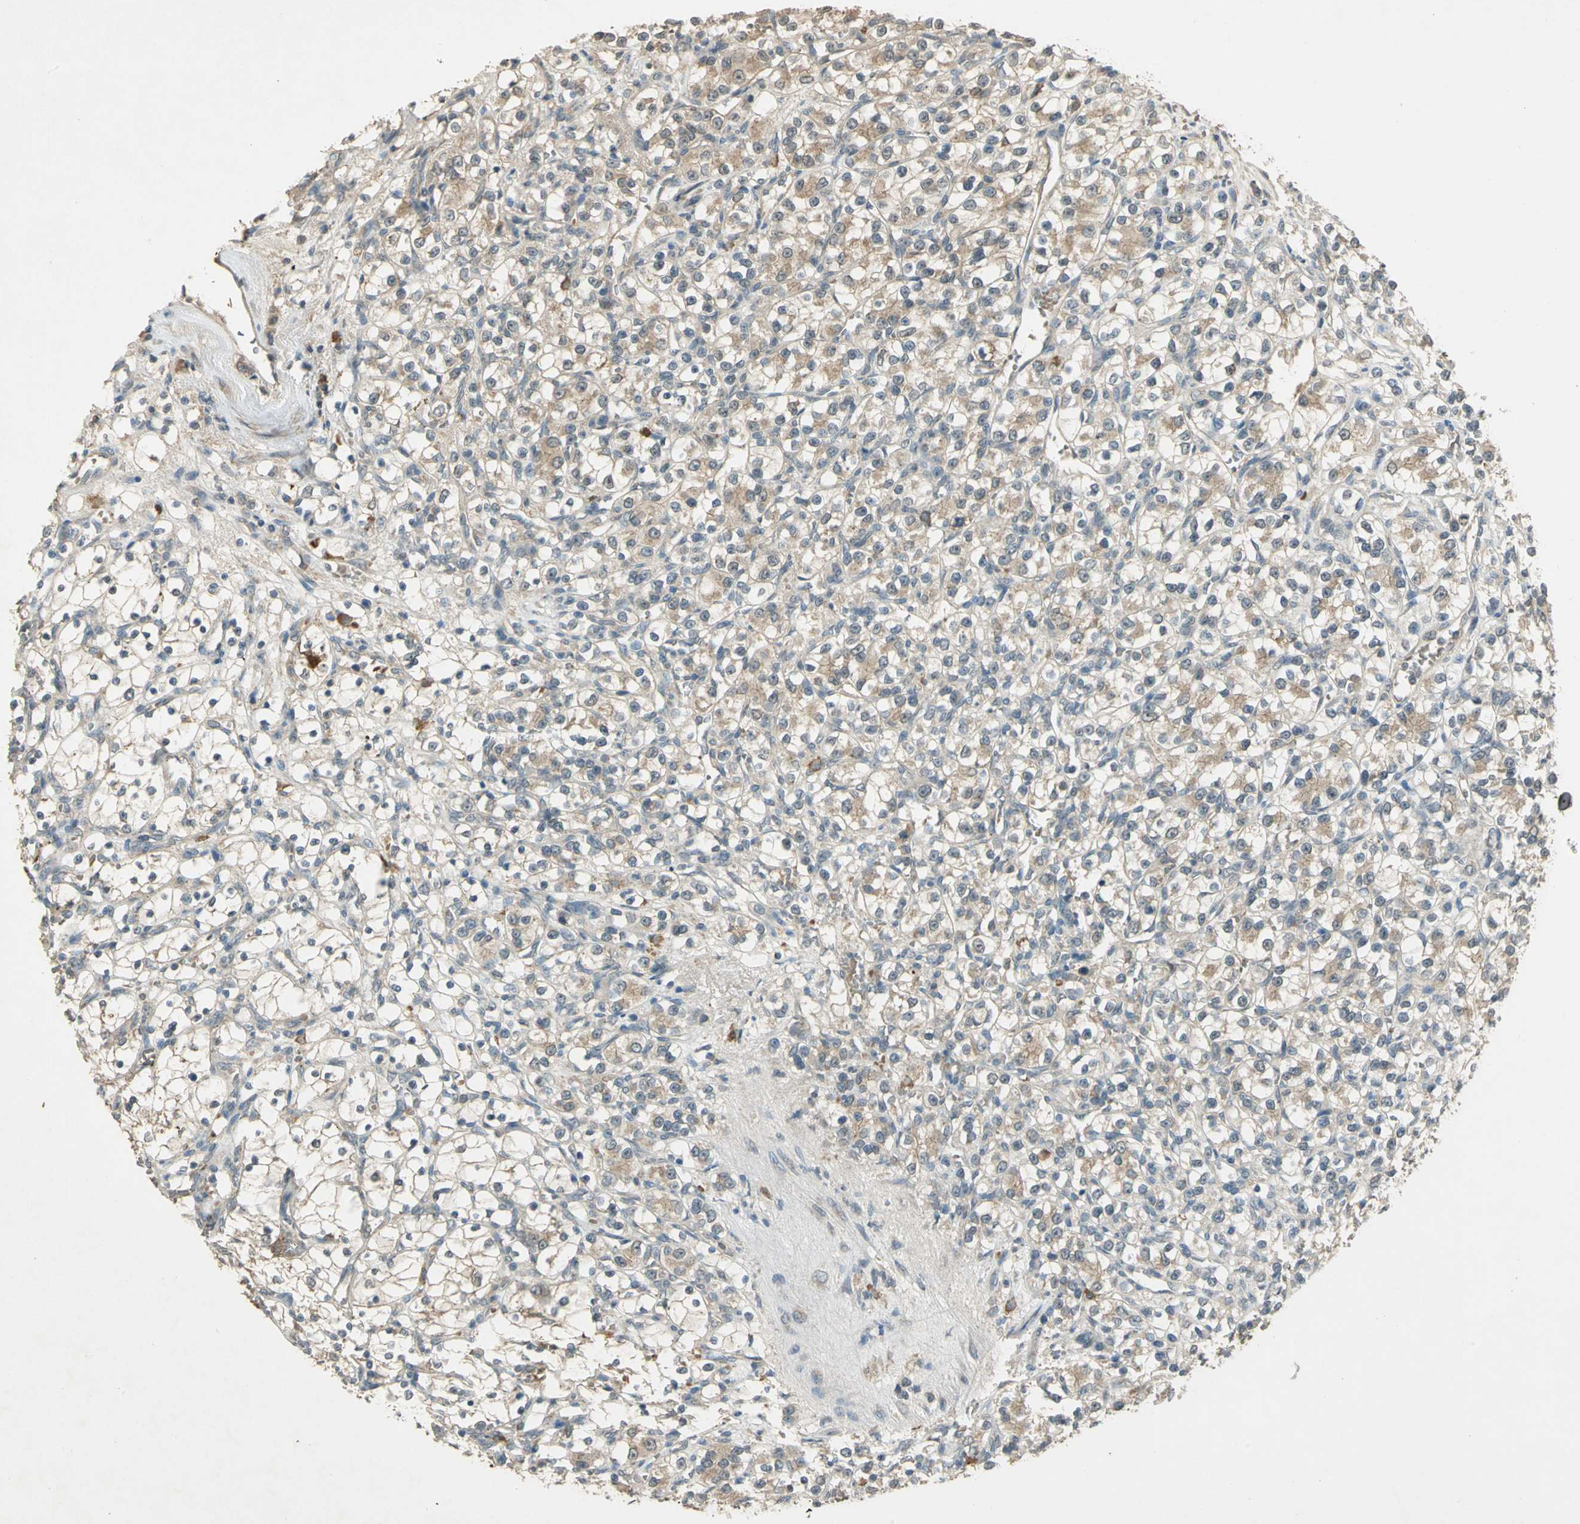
{"staining": {"intensity": "weak", "quantity": "25%-75%", "location": "cytoplasmic/membranous"}, "tissue": "renal cancer", "cell_type": "Tumor cells", "image_type": "cancer", "snomed": [{"axis": "morphology", "description": "Adenocarcinoma, NOS"}, {"axis": "topography", "description": "Kidney"}], "caption": "Brown immunohistochemical staining in human renal adenocarcinoma exhibits weak cytoplasmic/membranous staining in approximately 25%-75% of tumor cells. The protein of interest is shown in brown color, while the nuclei are stained blue.", "gene": "KEAP1", "patient": {"sex": "female", "age": 69}}